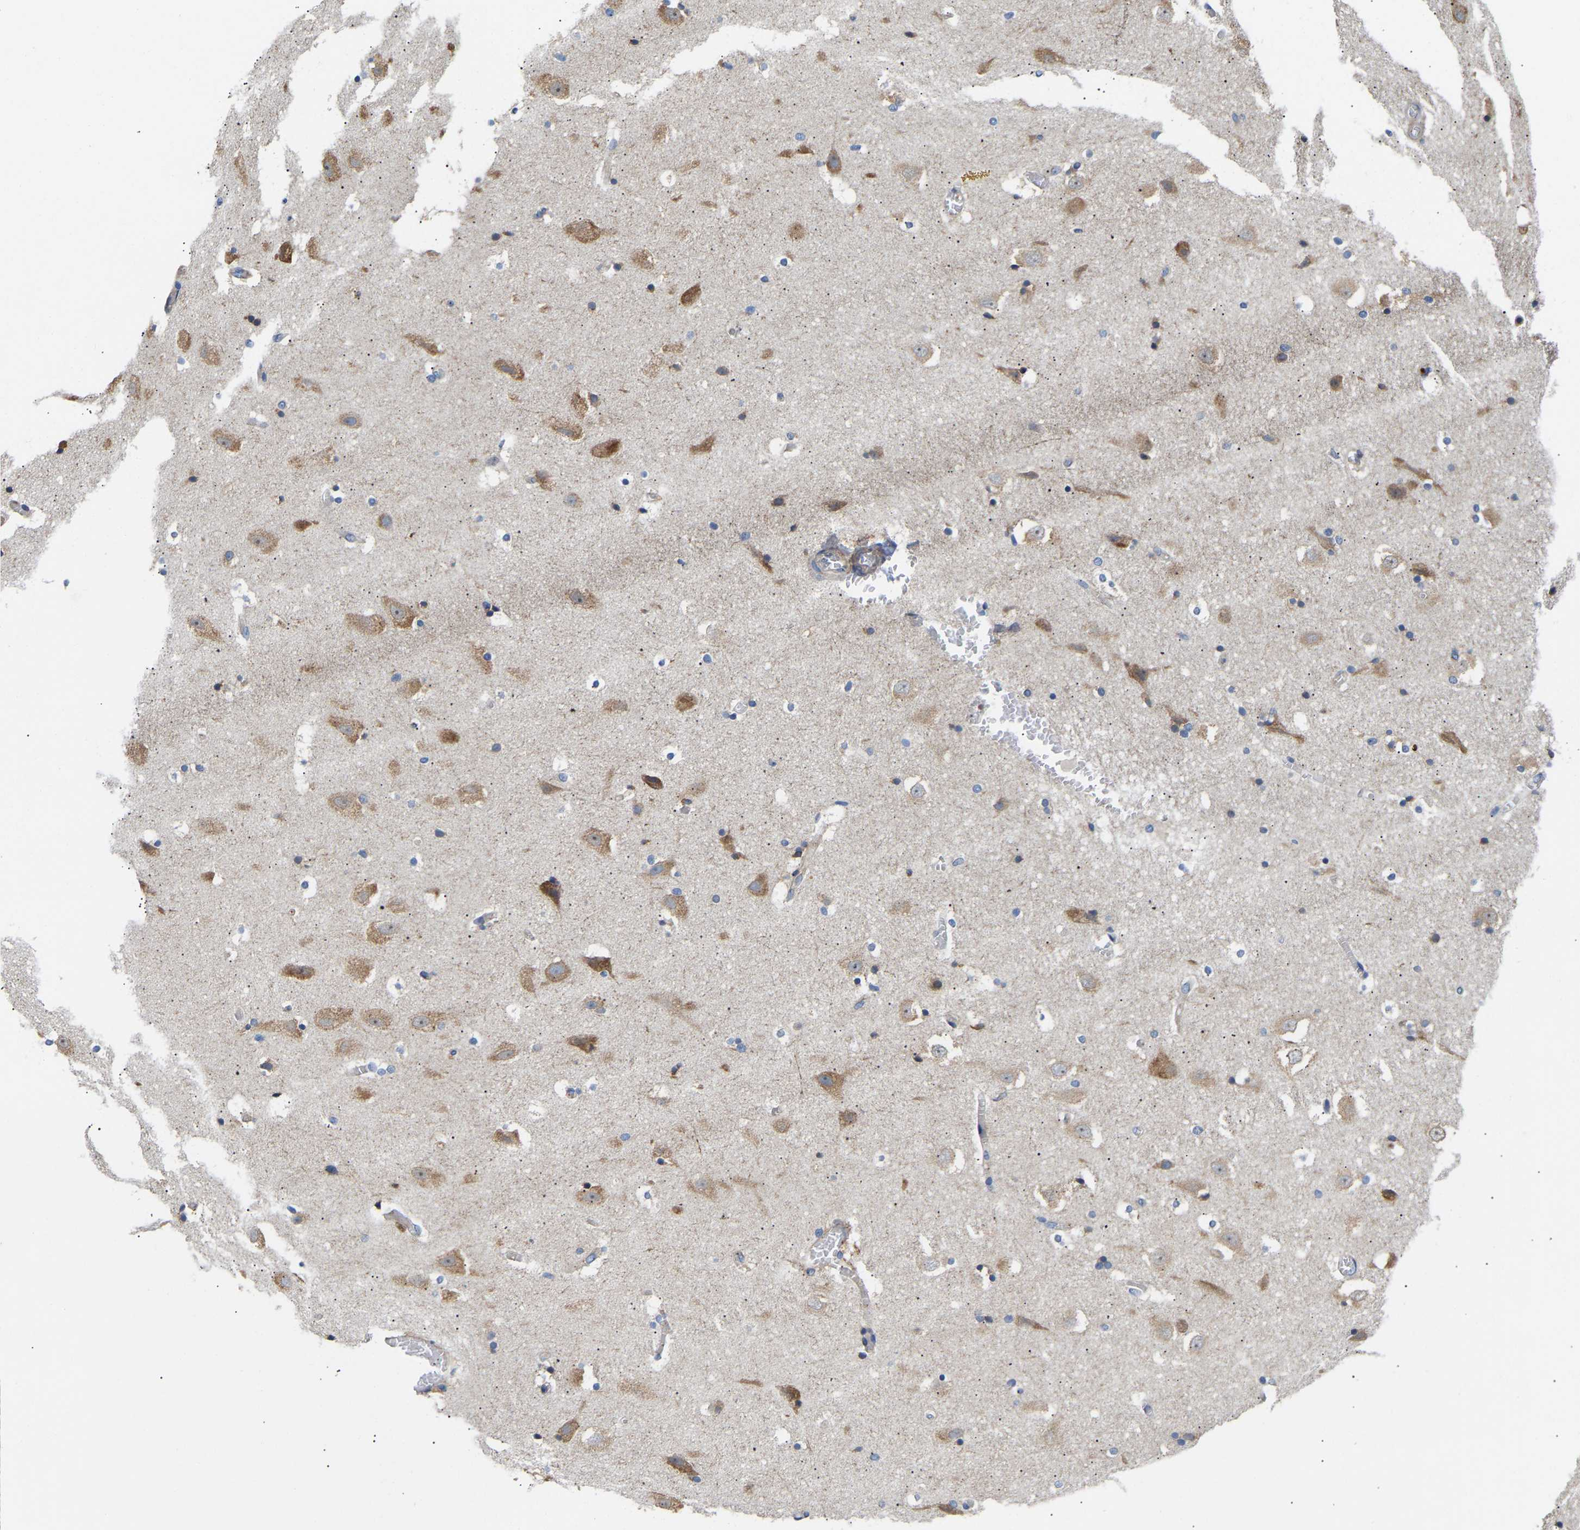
{"staining": {"intensity": "moderate", "quantity": "<25%", "location": "cytoplasmic/membranous"}, "tissue": "hippocampus", "cell_type": "Glial cells", "image_type": "normal", "snomed": [{"axis": "morphology", "description": "Normal tissue, NOS"}, {"axis": "topography", "description": "Hippocampus"}], "caption": "High-magnification brightfield microscopy of unremarkable hippocampus stained with DAB (brown) and counterstained with hematoxylin (blue). glial cells exhibit moderate cytoplasmic/membranous staining is identified in approximately<25% of cells. The staining was performed using DAB (3,3'-diaminobenzidine) to visualize the protein expression in brown, while the nuclei were stained in blue with hematoxylin (Magnification: 20x).", "gene": "AIMP2", "patient": {"sex": "male", "age": 45}}